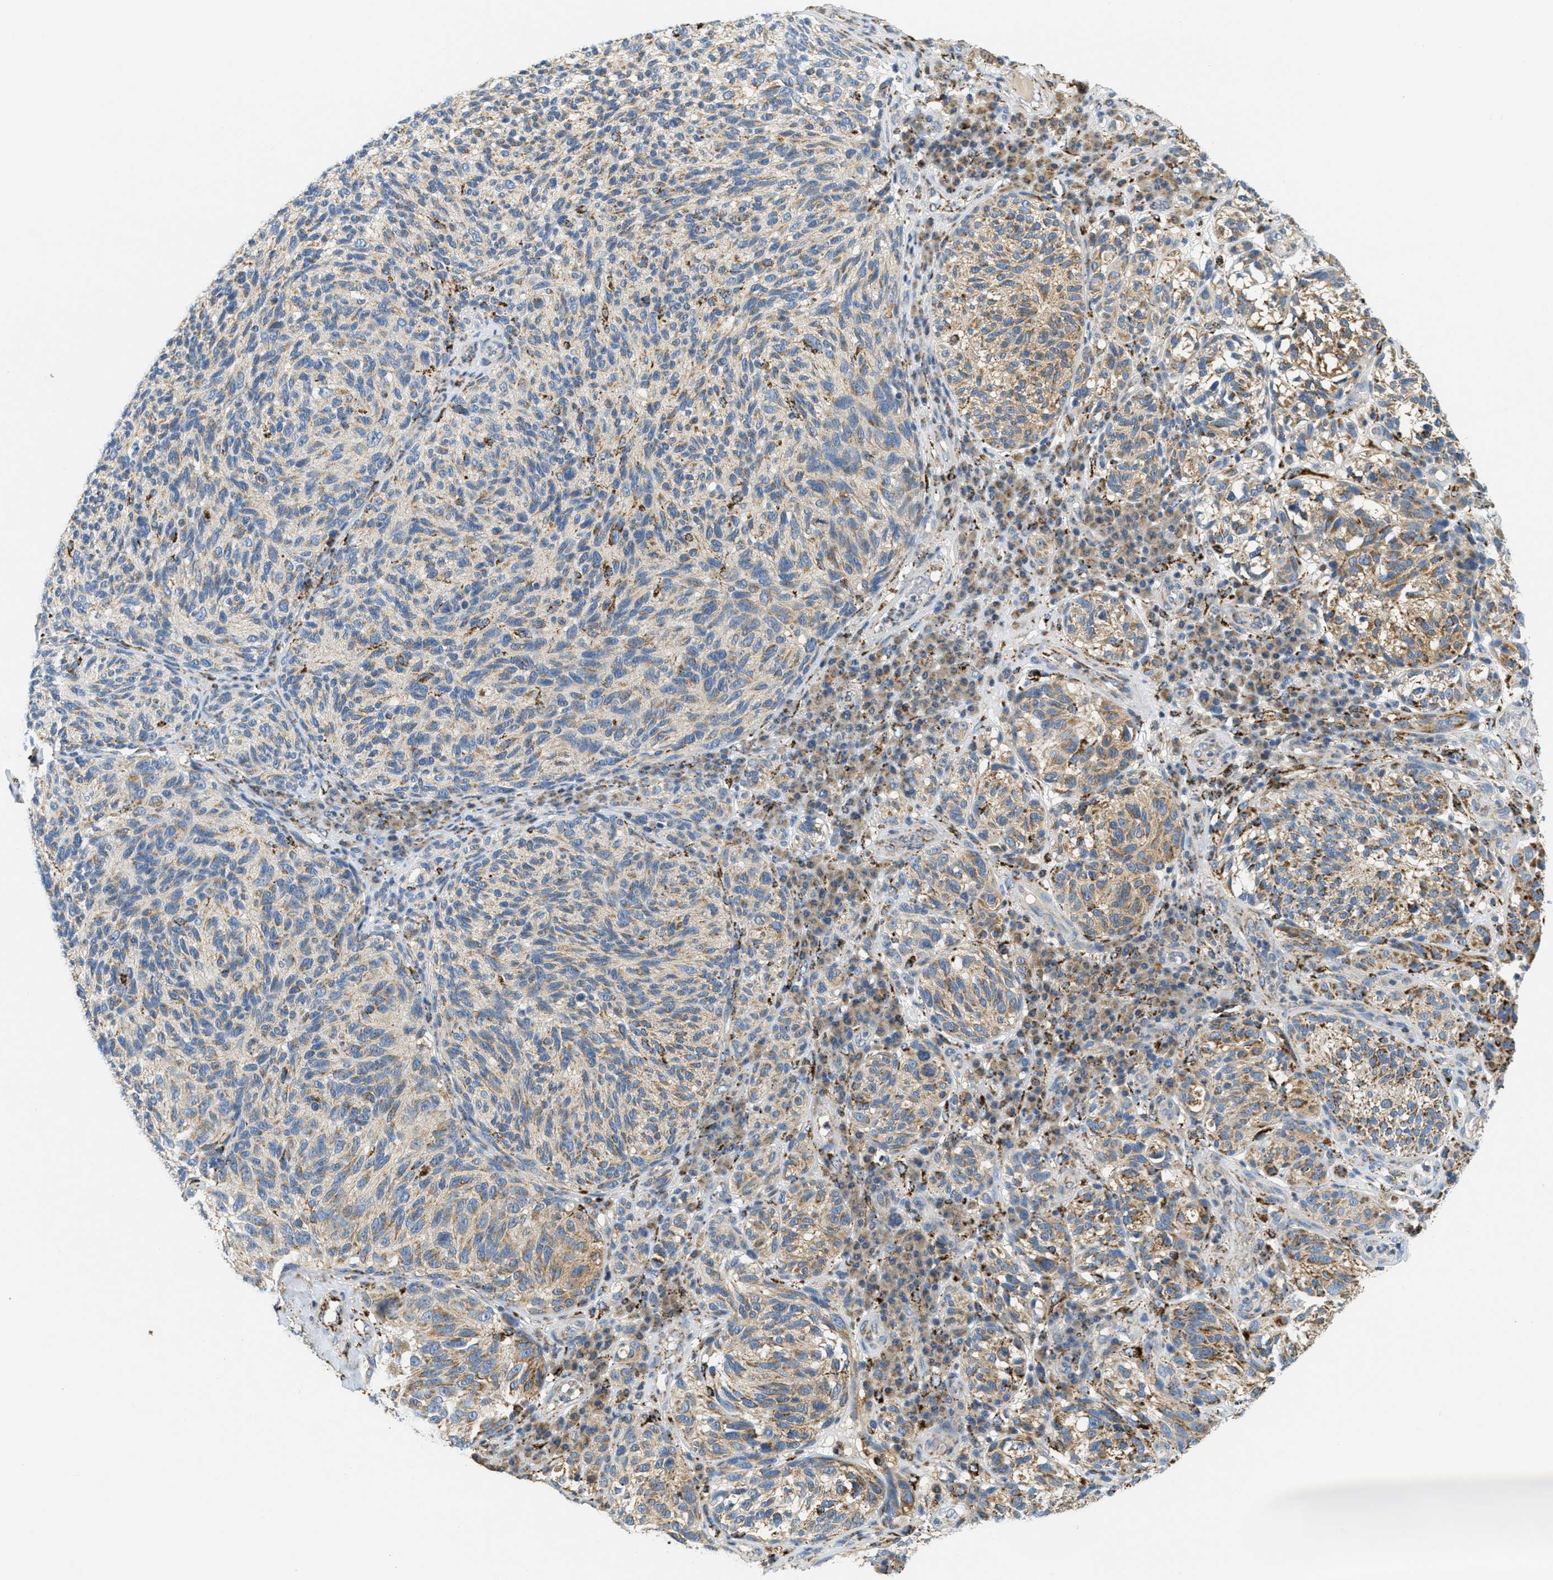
{"staining": {"intensity": "moderate", "quantity": "25%-75%", "location": "cytoplasmic/membranous"}, "tissue": "melanoma", "cell_type": "Tumor cells", "image_type": "cancer", "snomed": [{"axis": "morphology", "description": "Malignant melanoma, NOS"}, {"axis": "topography", "description": "Skin"}], "caption": "Moderate cytoplasmic/membranous staining is appreciated in about 25%-75% of tumor cells in malignant melanoma.", "gene": "HLCS", "patient": {"sex": "female", "age": 73}}